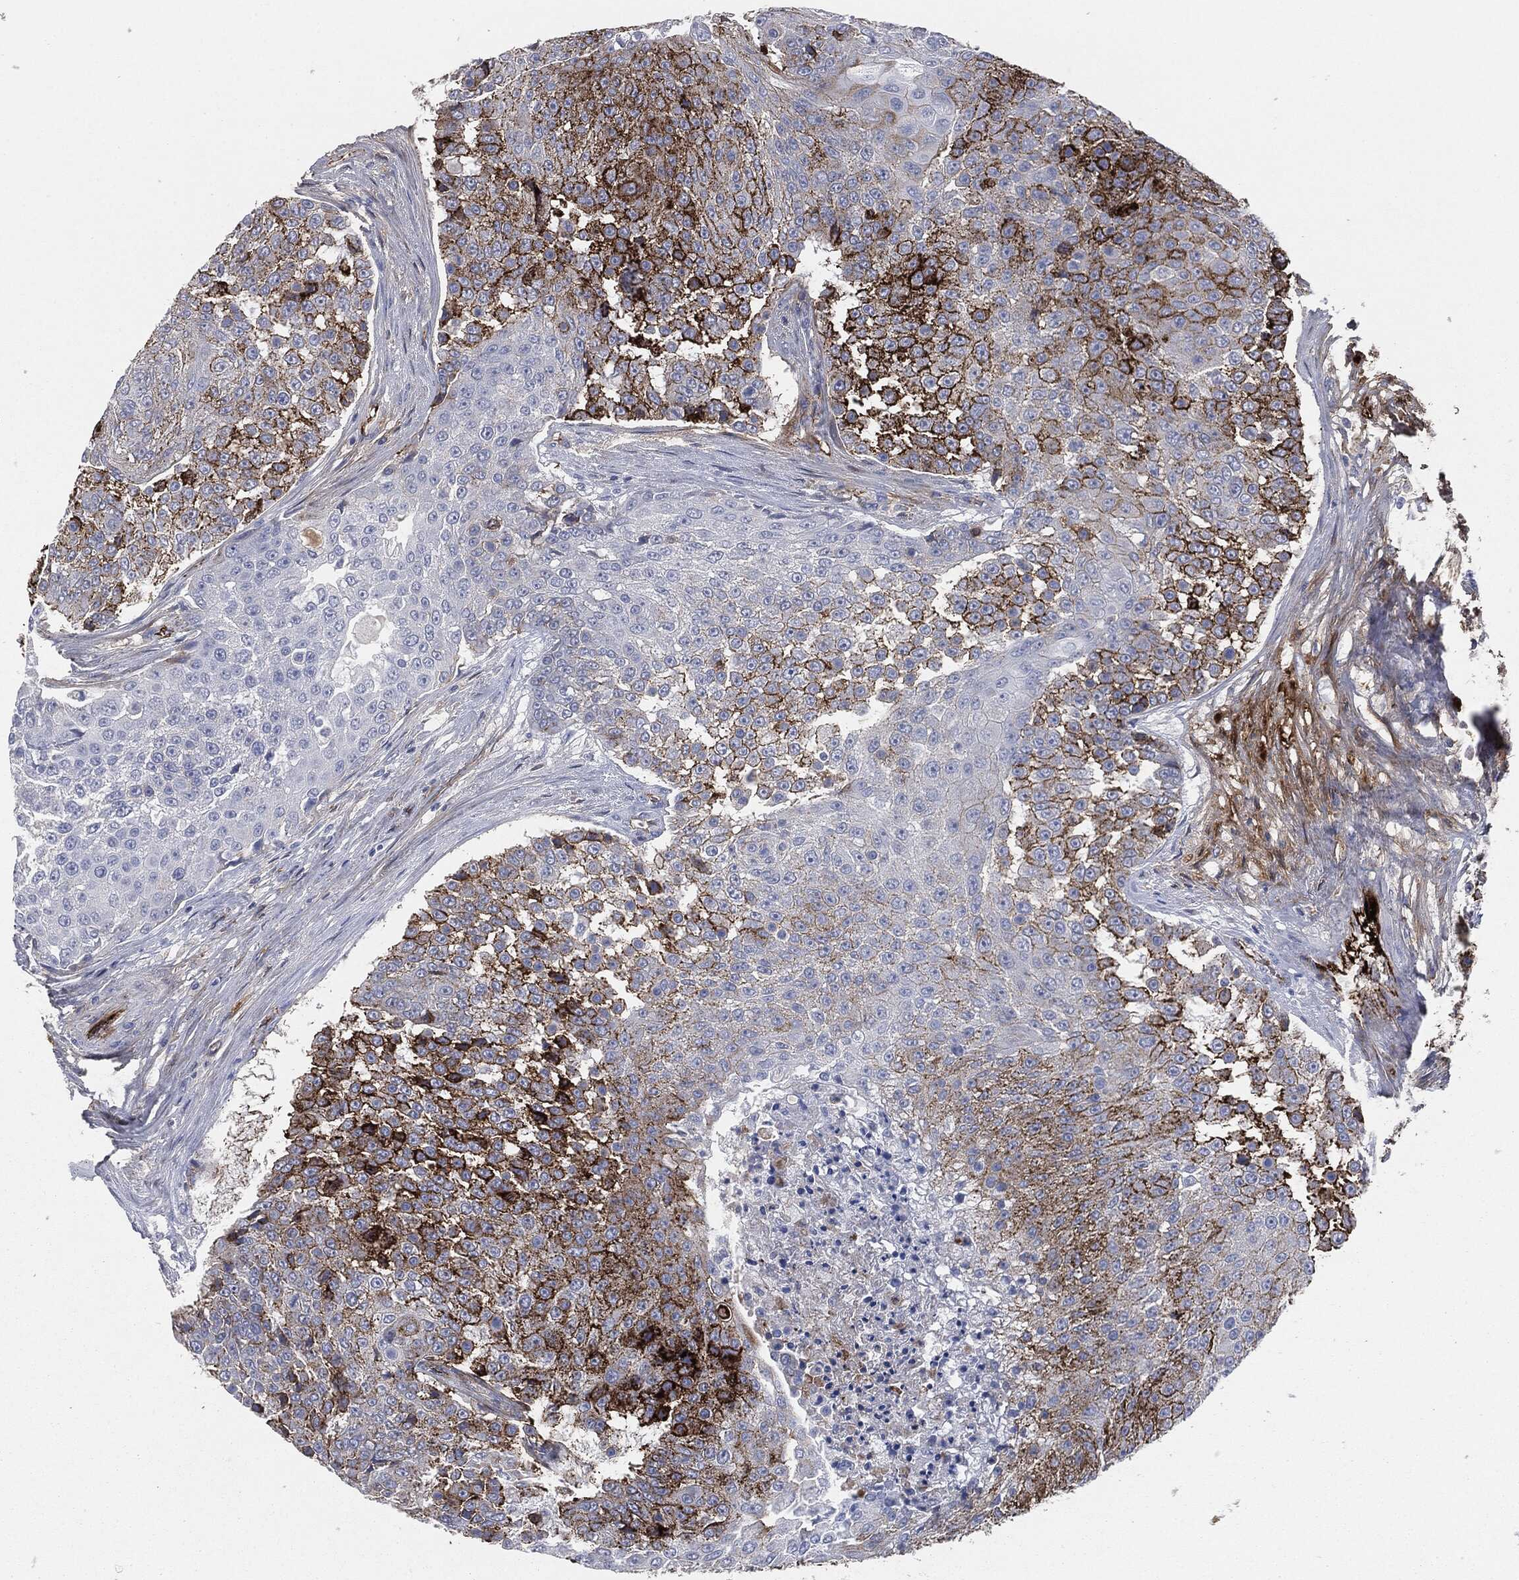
{"staining": {"intensity": "strong", "quantity": "25%-75%", "location": "cytoplasmic/membranous"}, "tissue": "urothelial cancer", "cell_type": "Tumor cells", "image_type": "cancer", "snomed": [{"axis": "morphology", "description": "Urothelial carcinoma, High grade"}, {"axis": "topography", "description": "Urinary bladder"}], "caption": "Tumor cells exhibit high levels of strong cytoplasmic/membranous staining in about 25%-75% of cells in urothelial carcinoma (high-grade). The protein of interest is shown in brown color, while the nuclei are stained blue.", "gene": "APOB", "patient": {"sex": "female", "age": 63}}